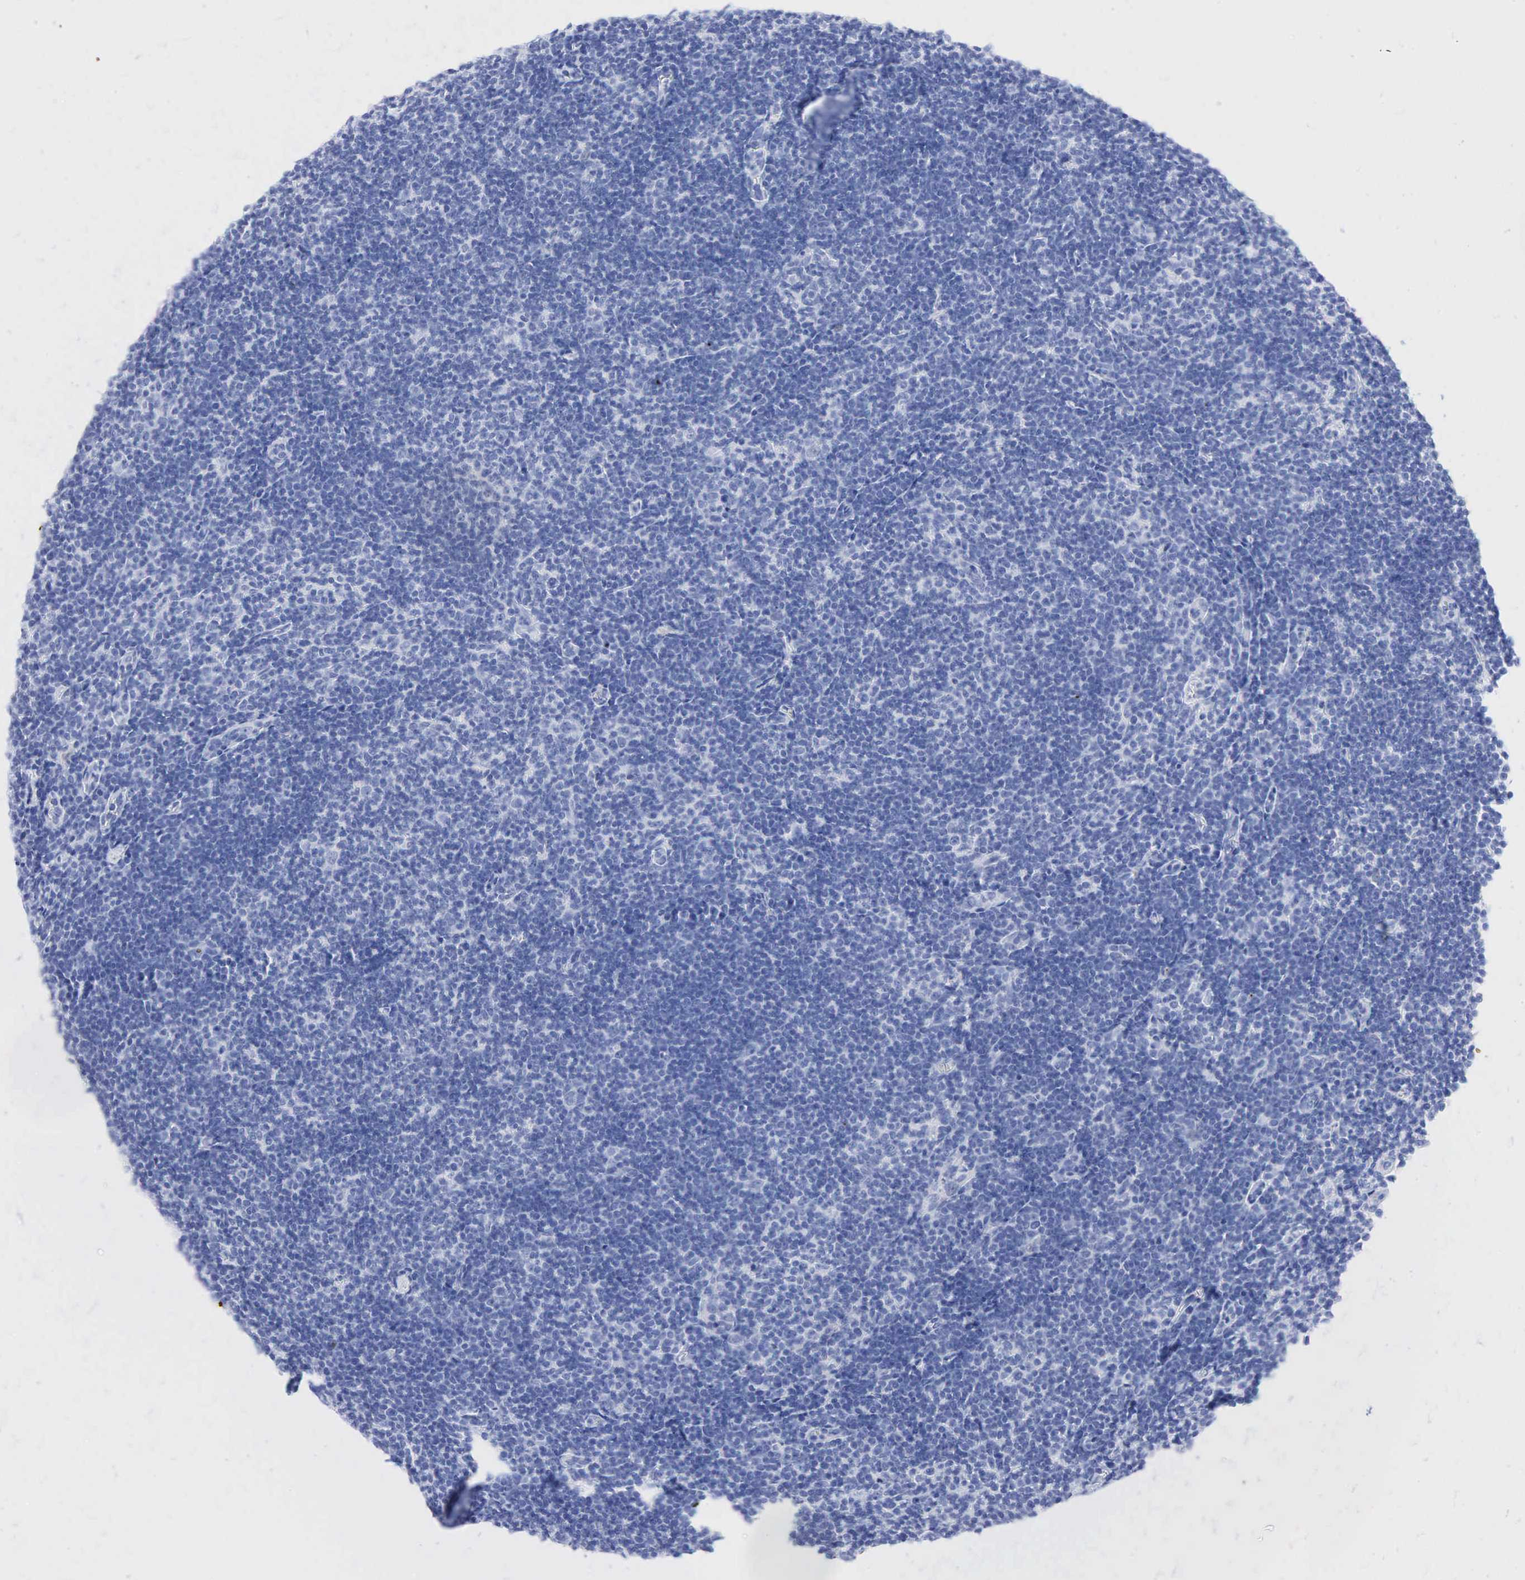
{"staining": {"intensity": "negative", "quantity": "none", "location": "none"}, "tissue": "lymphoma", "cell_type": "Tumor cells", "image_type": "cancer", "snomed": [{"axis": "morphology", "description": "Malignant lymphoma, non-Hodgkin's type, Low grade"}, {"axis": "topography", "description": "Lymph node"}], "caption": "DAB immunohistochemical staining of human low-grade malignant lymphoma, non-Hodgkin's type displays no significant expression in tumor cells.", "gene": "INHA", "patient": {"sex": "male", "age": 49}}